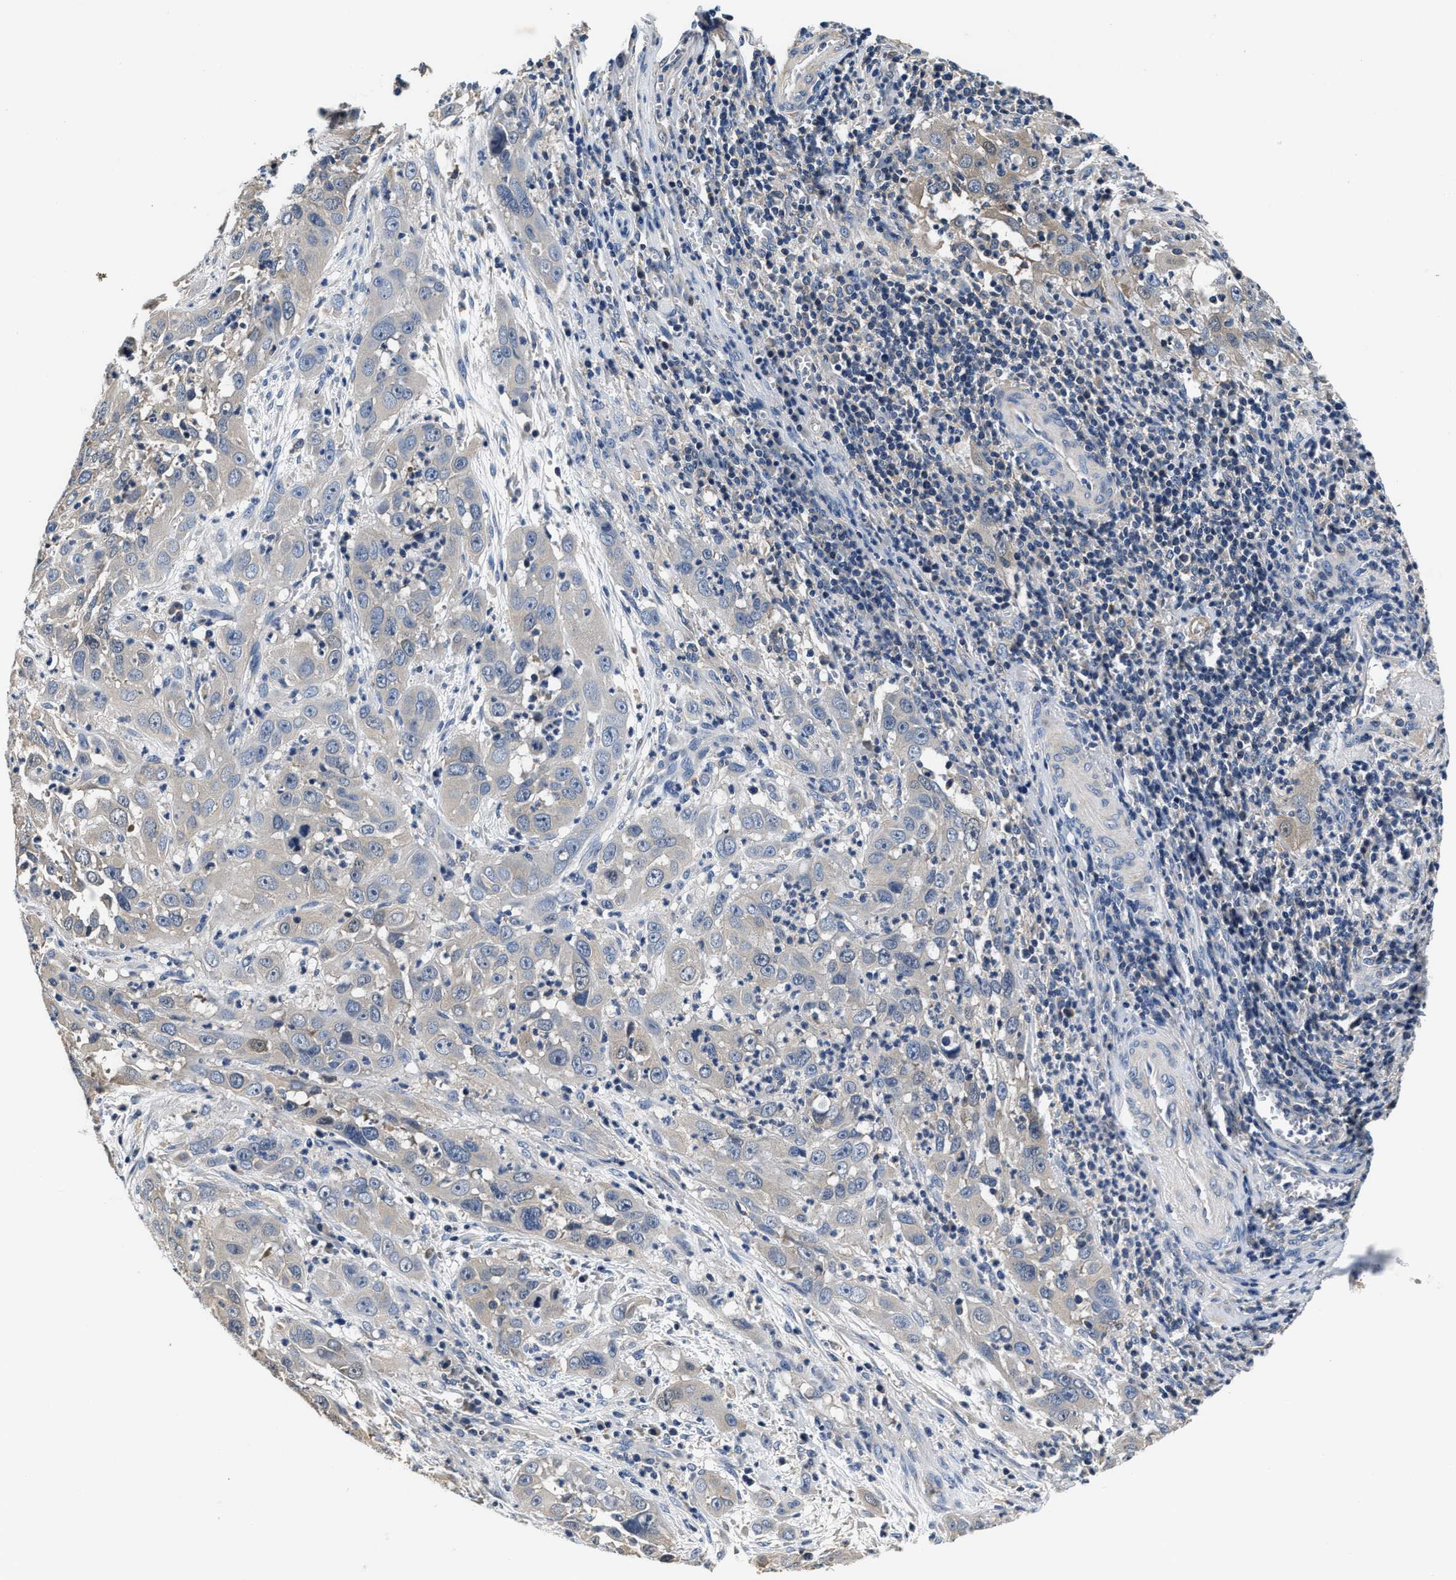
{"staining": {"intensity": "negative", "quantity": "none", "location": "none"}, "tissue": "cervical cancer", "cell_type": "Tumor cells", "image_type": "cancer", "snomed": [{"axis": "morphology", "description": "Squamous cell carcinoma, NOS"}, {"axis": "topography", "description": "Cervix"}], "caption": "The image reveals no significant staining in tumor cells of squamous cell carcinoma (cervical).", "gene": "ANKIB1", "patient": {"sex": "female", "age": 32}}